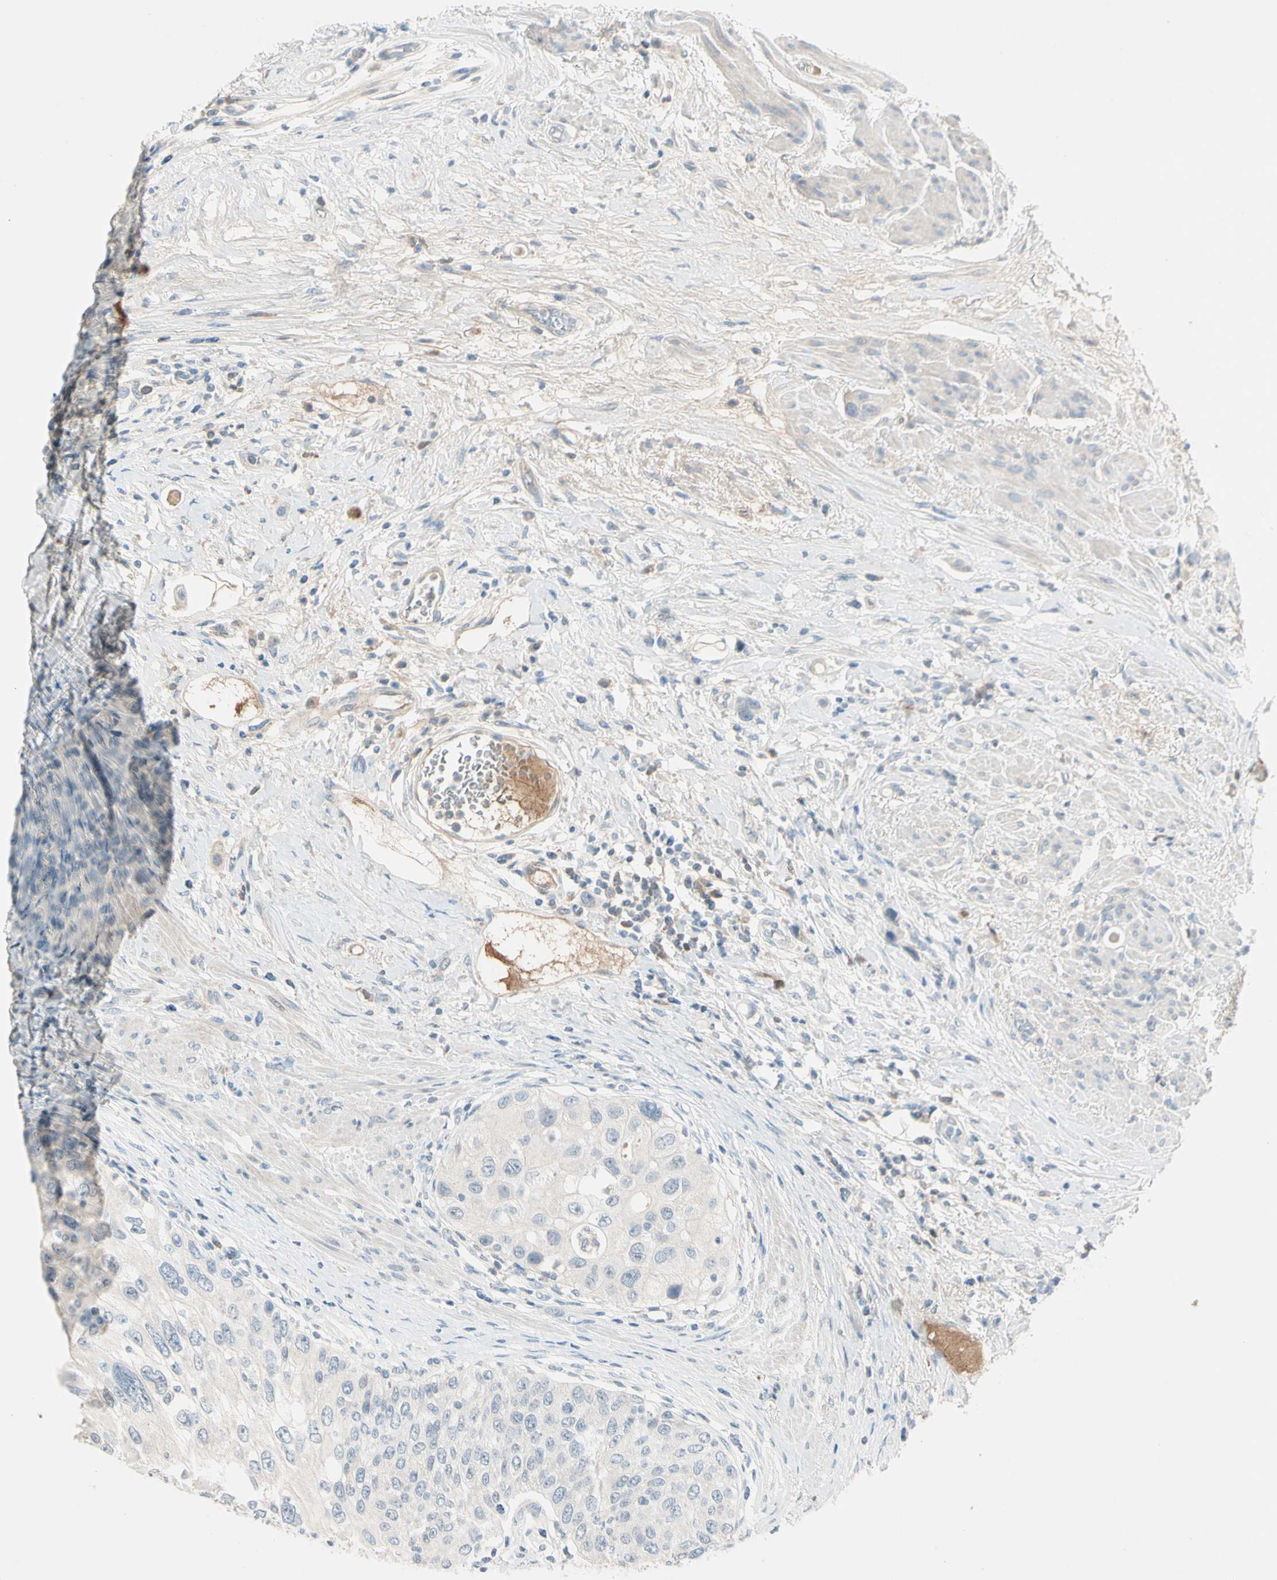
{"staining": {"intensity": "negative", "quantity": "none", "location": "none"}, "tissue": "urothelial cancer", "cell_type": "Tumor cells", "image_type": "cancer", "snomed": [{"axis": "morphology", "description": "Urothelial carcinoma, High grade"}, {"axis": "topography", "description": "Urinary bladder"}], "caption": "High-grade urothelial carcinoma was stained to show a protein in brown. There is no significant staining in tumor cells.", "gene": "SERPIND1", "patient": {"sex": "female", "age": 56}}